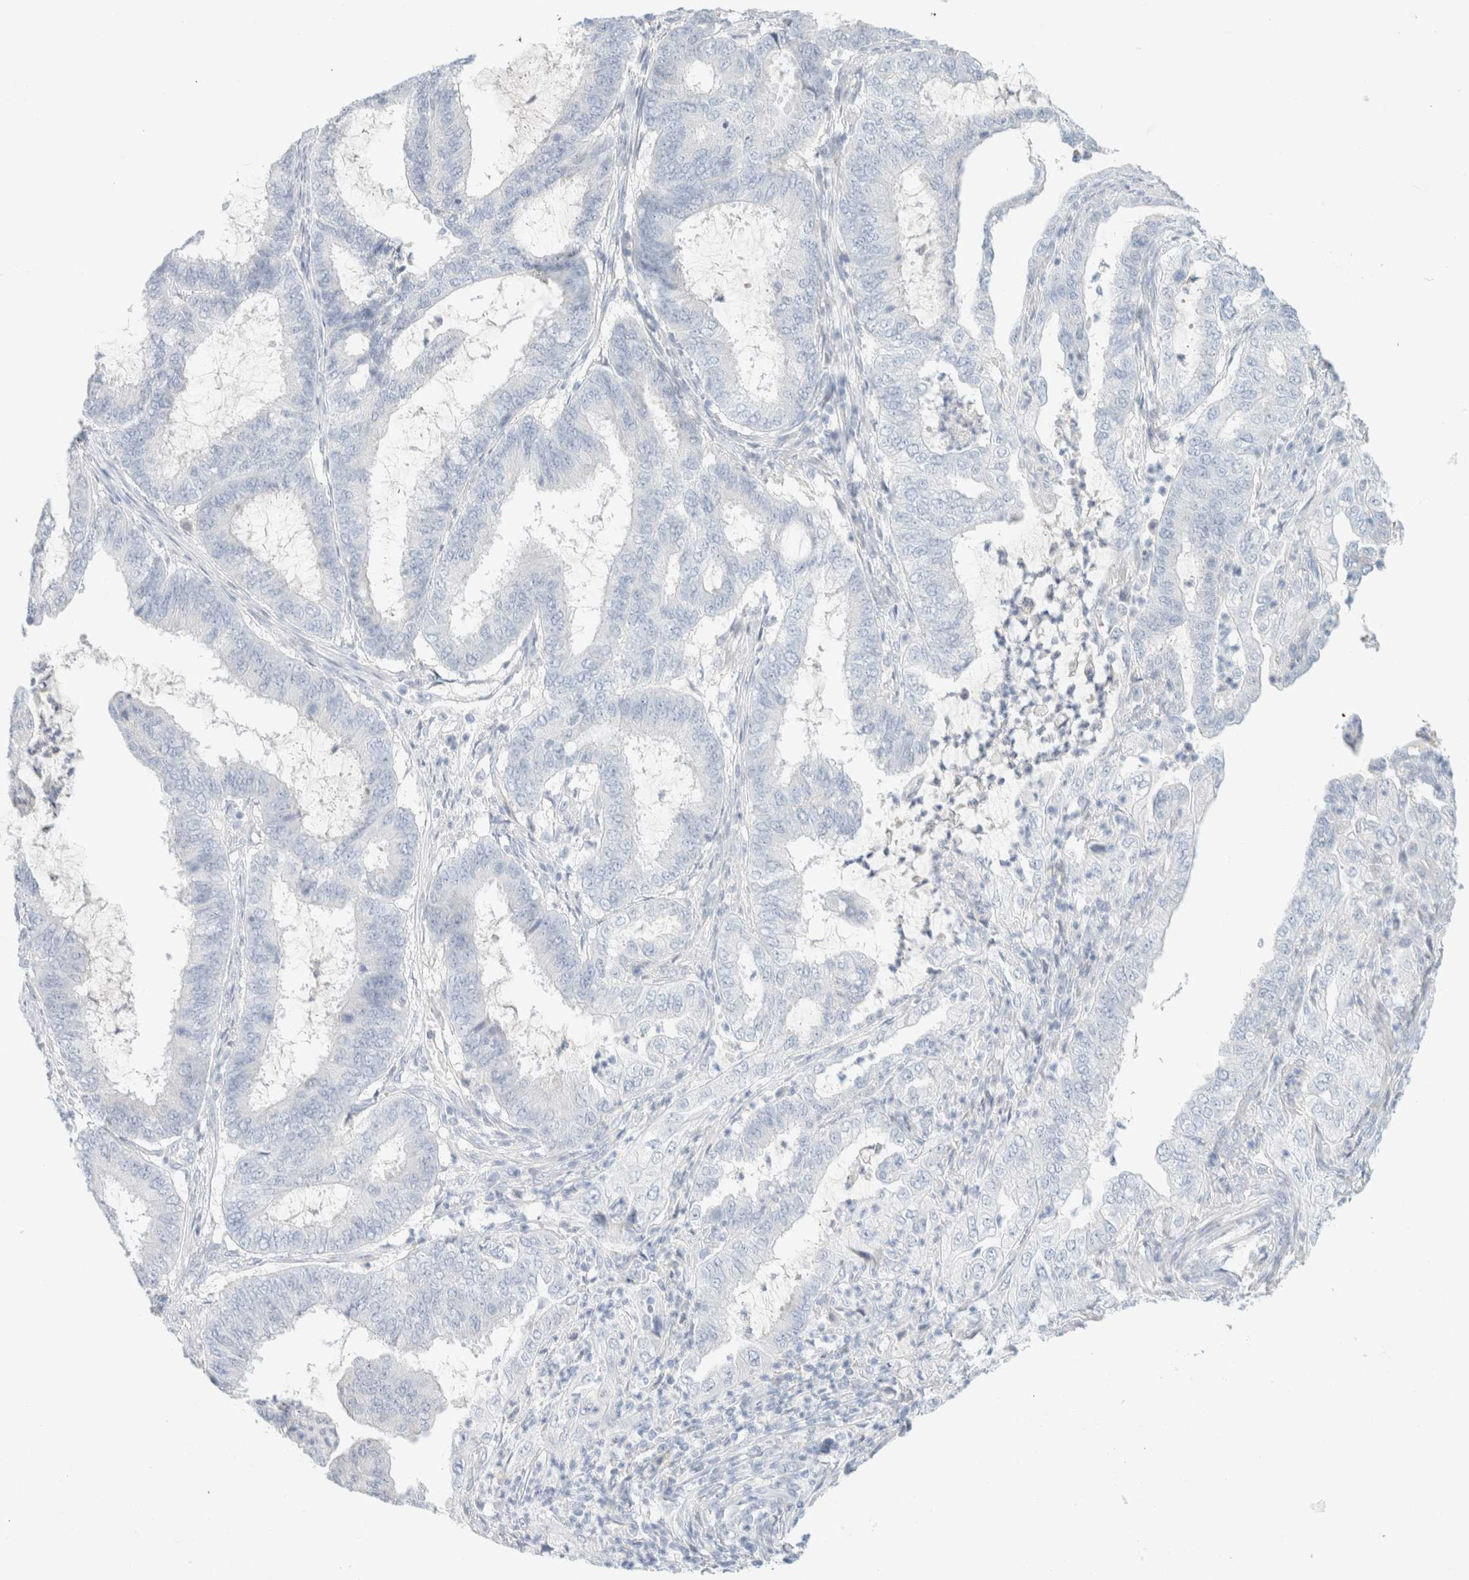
{"staining": {"intensity": "negative", "quantity": "none", "location": "none"}, "tissue": "endometrial cancer", "cell_type": "Tumor cells", "image_type": "cancer", "snomed": [{"axis": "morphology", "description": "Adenocarcinoma, NOS"}, {"axis": "topography", "description": "Endometrium"}], "caption": "An IHC micrograph of endometrial cancer is shown. There is no staining in tumor cells of endometrial cancer.", "gene": "CPQ", "patient": {"sex": "female", "age": 51}}